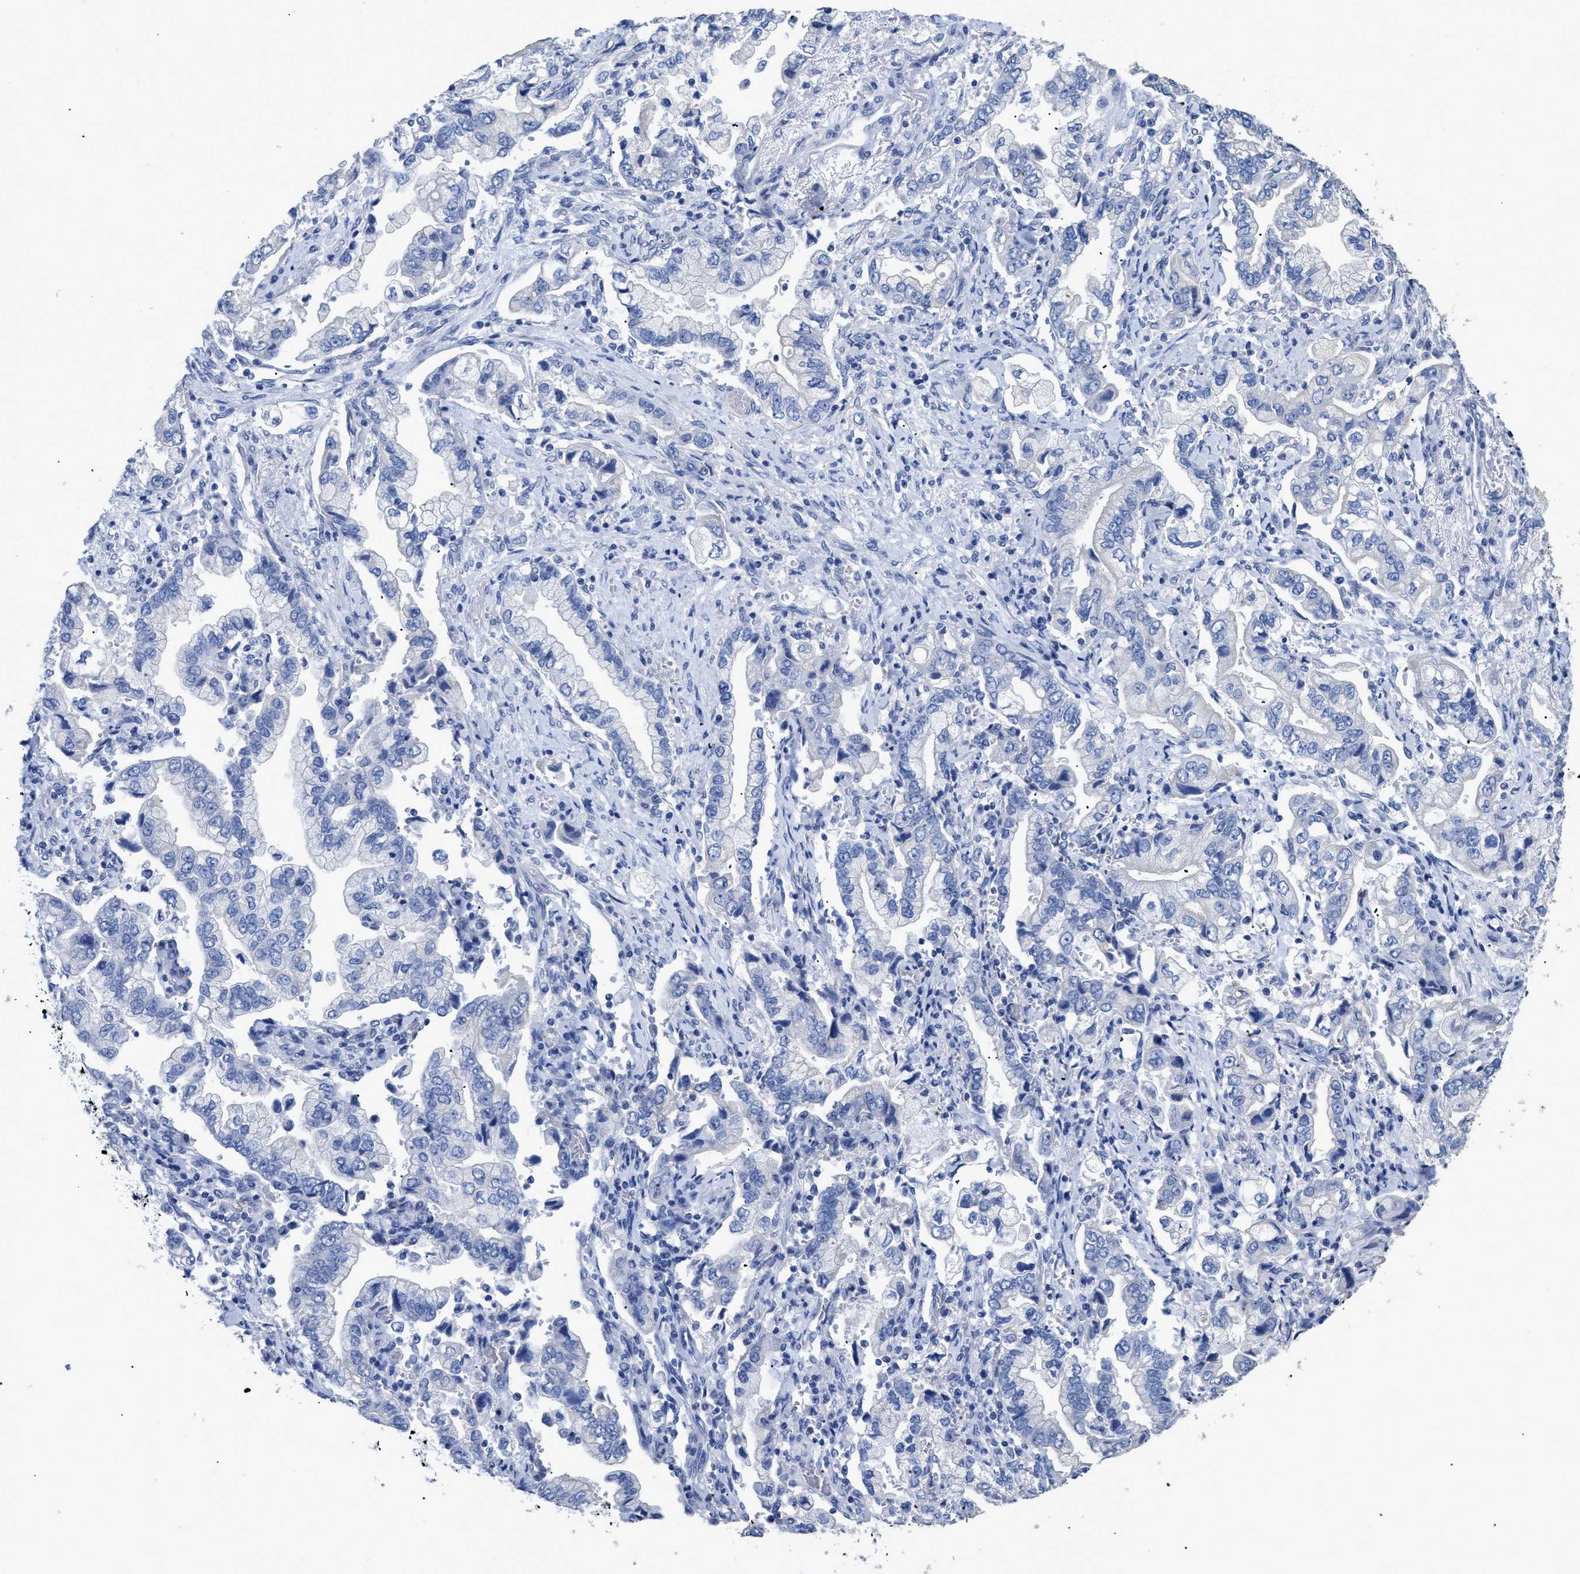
{"staining": {"intensity": "negative", "quantity": "none", "location": "none"}, "tissue": "stomach cancer", "cell_type": "Tumor cells", "image_type": "cancer", "snomed": [{"axis": "morphology", "description": "Normal tissue, NOS"}, {"axis": "morphology", "description": "Adenocarcinoma, NOS"}, {"axis": "topography", "description": "Stomach"}], "caption": "High magnification brightfield microscopy of stomach cancer (adenocarcinoma) stained with DAB (3,3'-diaminobenzidine) (brown) and counterstained with hematoxylin (blue): tumor cells show no significant staining.", "gene": "DLC1", "patient": {"sex": "male", "age": 62}}